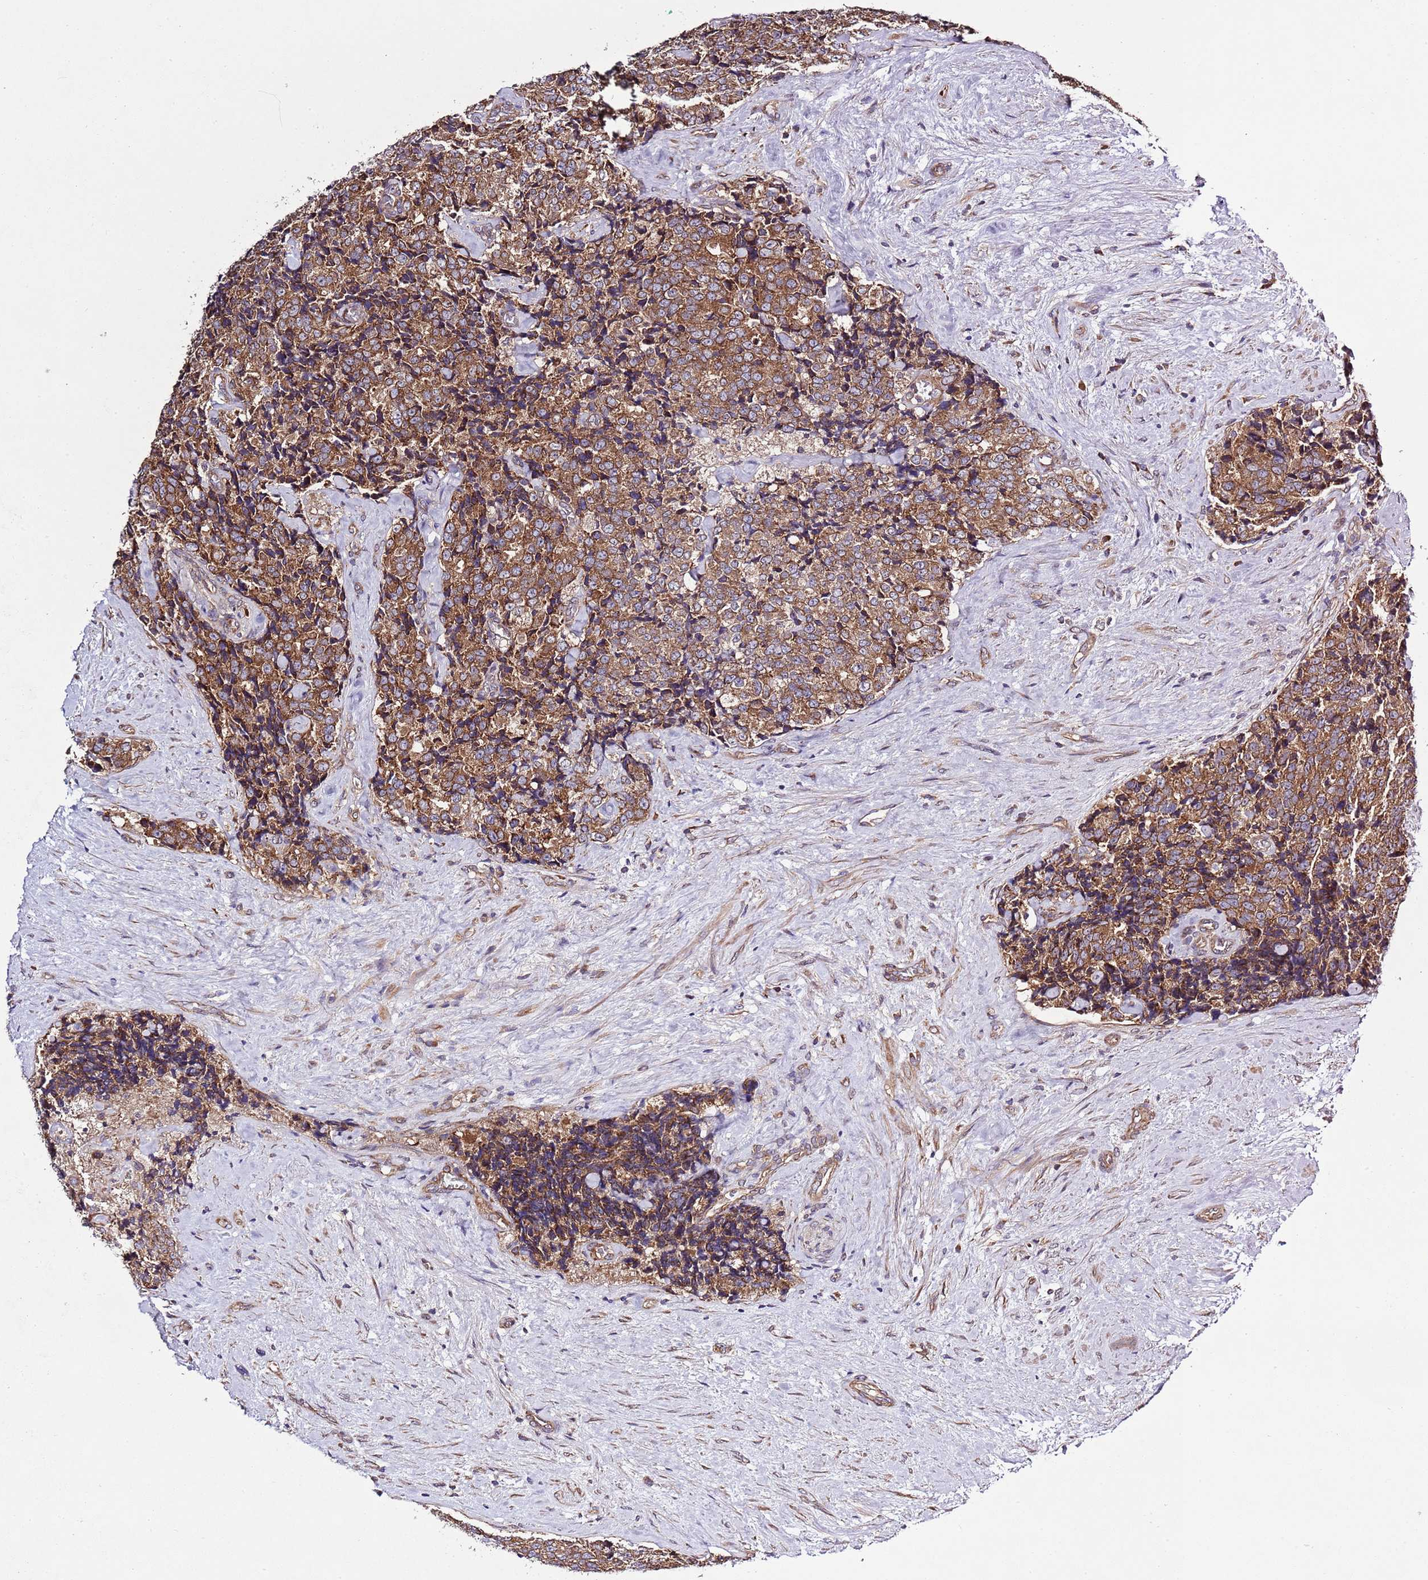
{"staining": {"intensity": "strong", "quantity": ">75%", "location": "cytoplasmic/membranous"}, "tissue": "prostate cancer", "cell_type": "Tumor cells", "image_type": "cancer", "snomed": [{"axis": "morphology", "description": "Adenocarcinoma, High grade"}, {"axis": "topography", "description": "Prostate"}], "caption": "Human high-grade adenocarcinoma (prostate) stained with a brown dye displays strong cytoplasmic/membranous positive staining in approximately >75% of tumor cells.", "gene": "MFNG", "patient": {"sex": "male", "age": 70}}